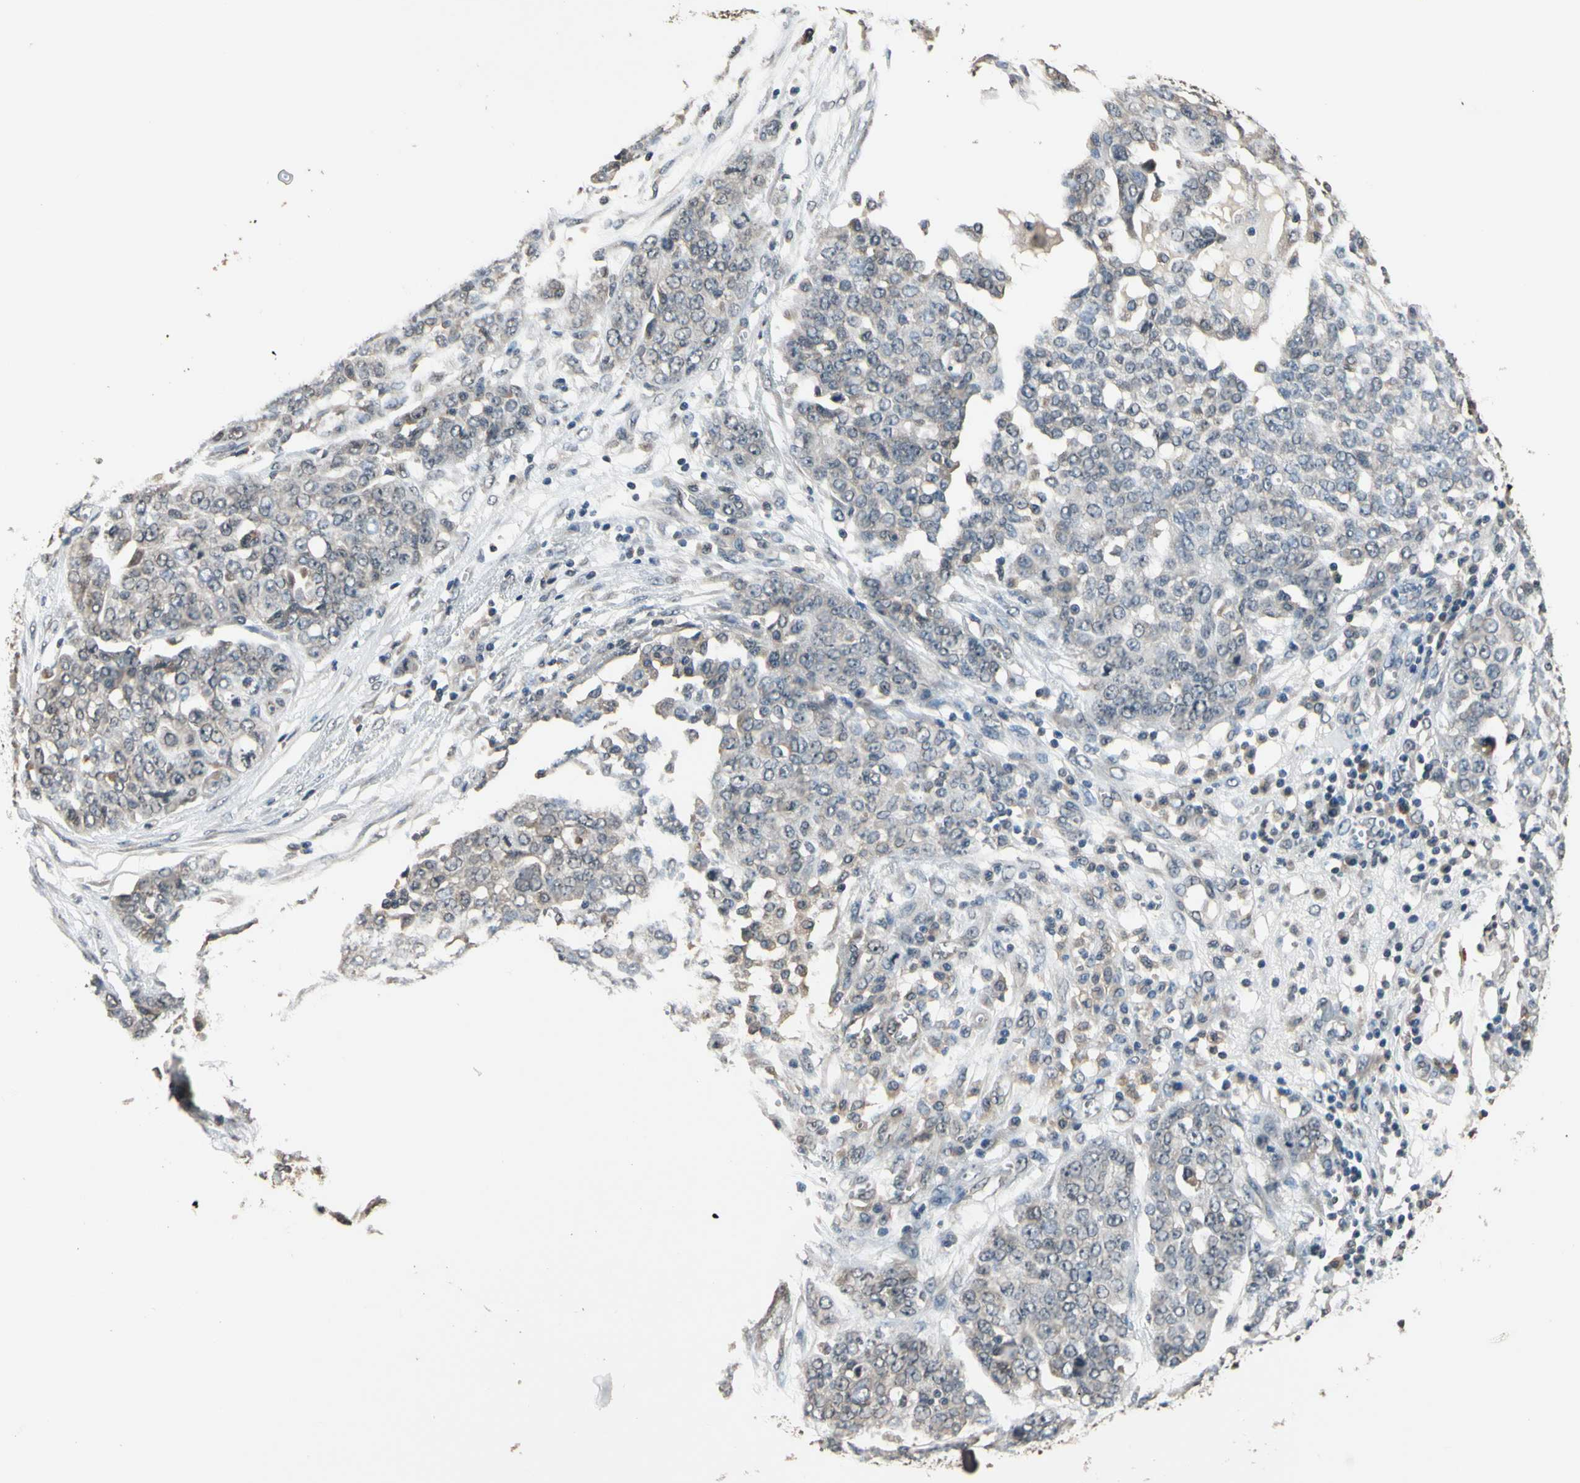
{"staining": {"intensity": "weak", "quantity": ">75%", "location": "cytoplasmic/membranous"}, "tissue": "ovarian cancer", "cell_type": "Tumor cells", "image_type": "cancer", "snomed": [{"axis": "morphology", "description": "Cystadenocarcinoma, serous, NOS"}, {"axis": "topography", "description": "Soft tissue"}, {"axis": "topography", "description": "Ovary"}], "caption": "Weak cytoplasmic/membranous positivity for a protein is seen in approximately >75% of tumor cells of ovarian serous cystadenocarcinoma using IHC.", "gene": "GCLC", "patient": {"sex": "female", "age": 57}}